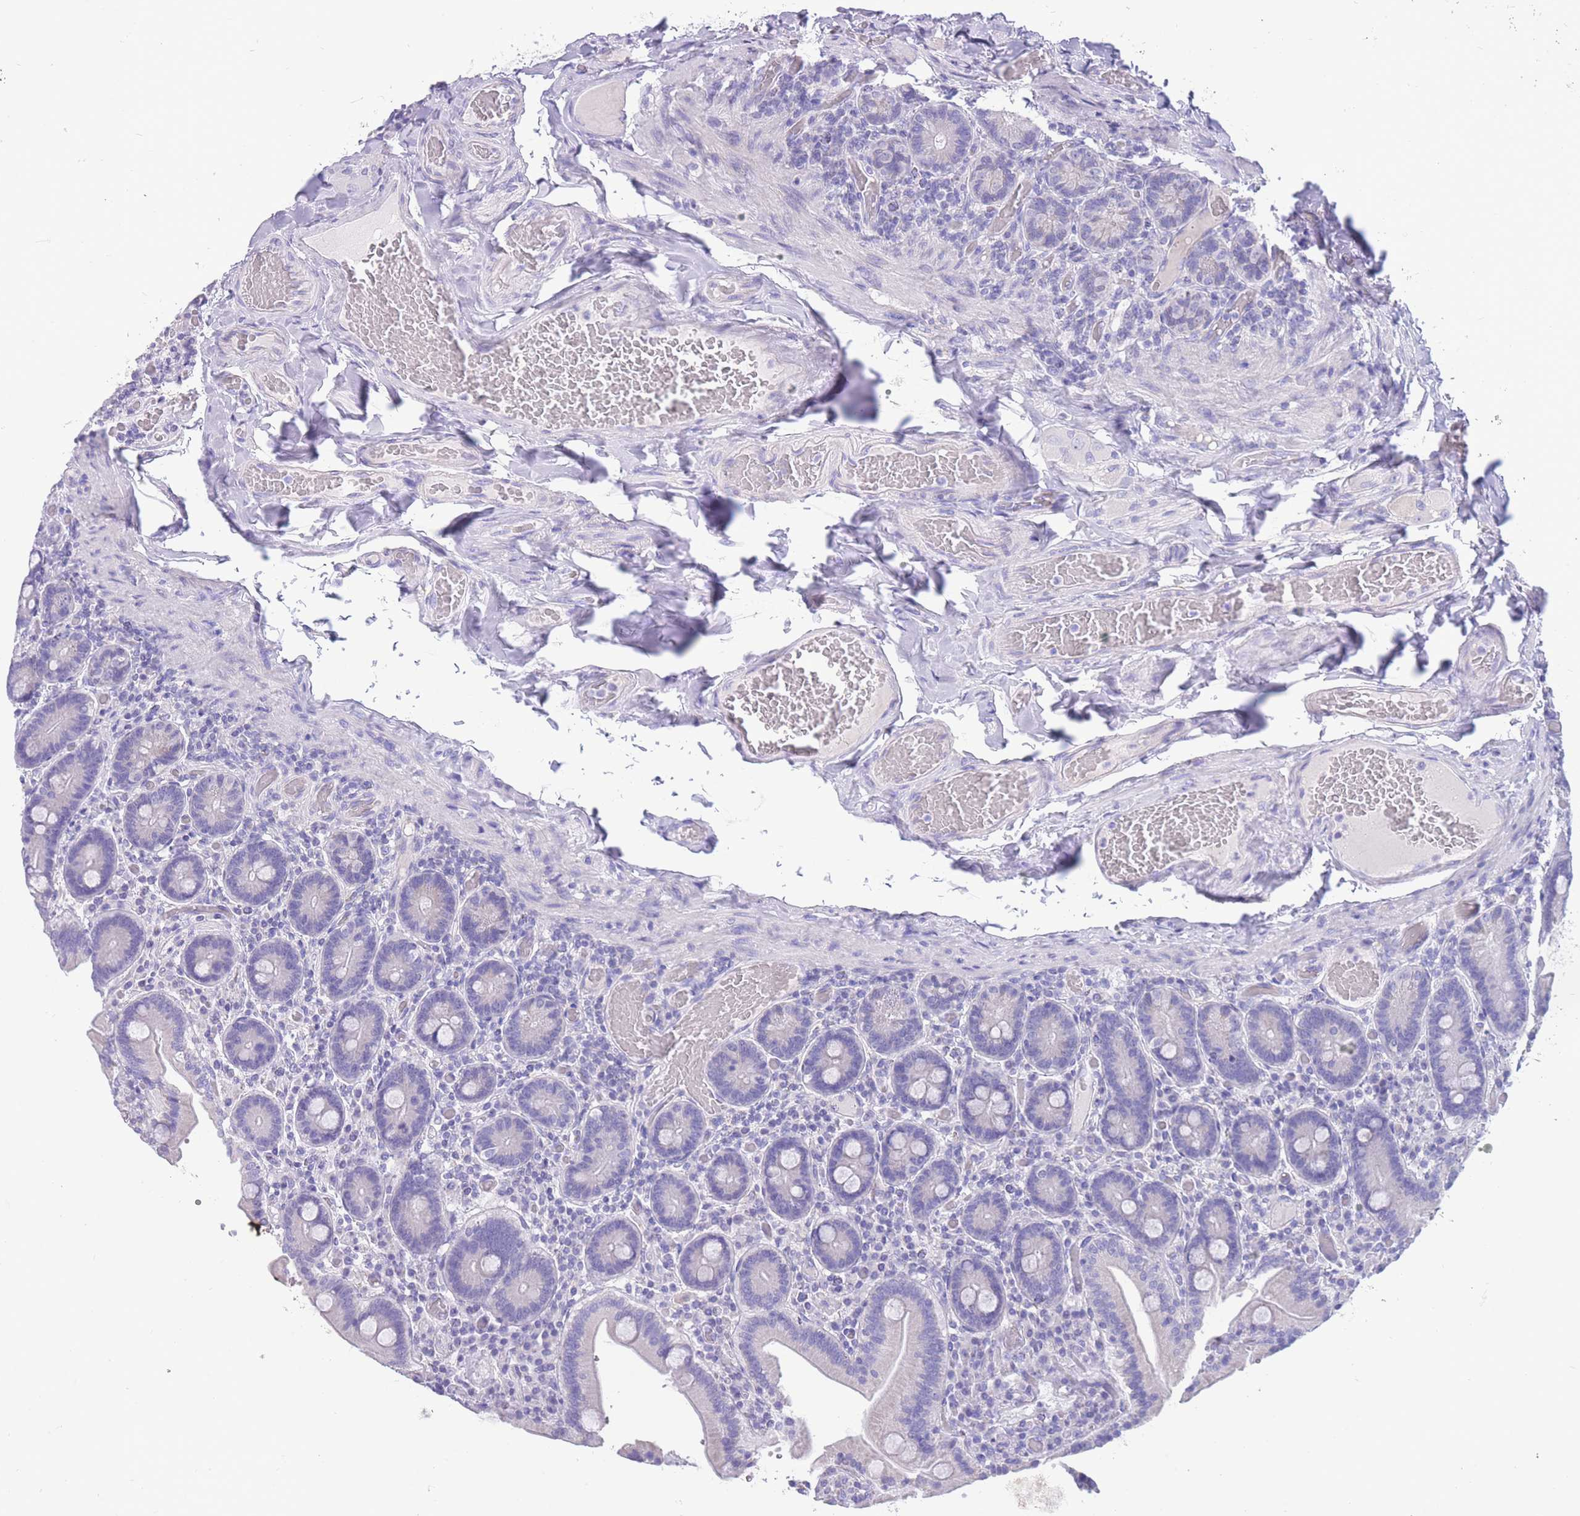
{"staining": {"intensity": "negative", "quantity": "none", "location": "none"}, "tissue": "duodenum", "cell_type": "Glandular cells", "image_type": "normal", "snomed": [{"axis": "morphology", "description": "Normal tissue, NOS"}, {"axis": "topography", "description": "Duodenum"}], "caption": "DAB (3,3'-diaminobenzidine) immunohistochemical staining of benign human duodenum demonstrates no significant expression in glandular cells.", "gene": "INTS2", "patient": {"sex": "female", "age": 62}}